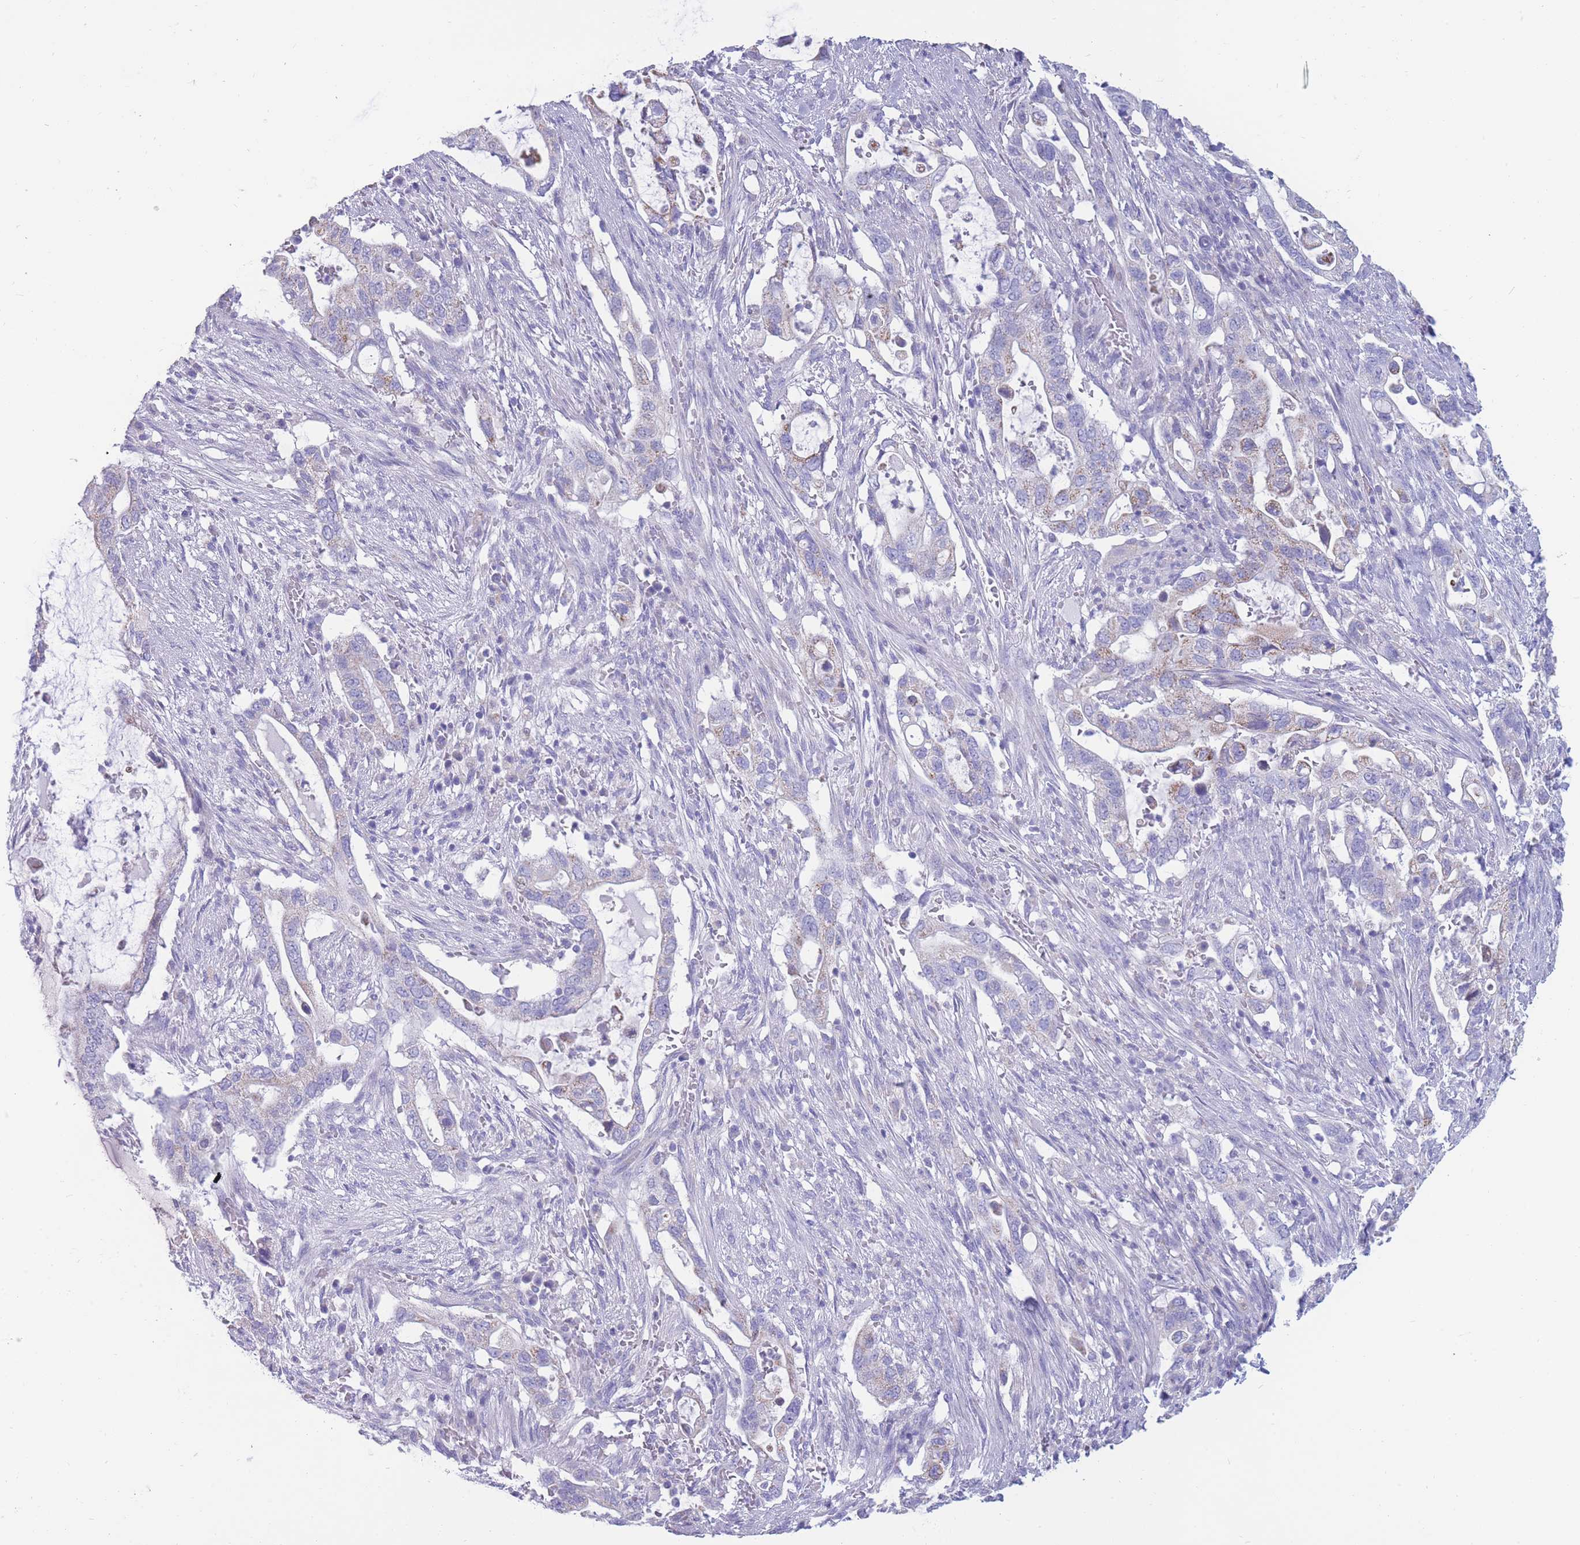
{"staining": {"intensity": "negative", "quantity": "none", "location": "none"}, "tissue": "pancreatic cancer", "cell_type": "Tumor cells", "image_type": "cancer", "snomed": [{"axis": "morphology", "description": "Adenocarcinoma, NOS"}, {"axis": "topography", "description": "Pancreas"}], "caption": "IHC of human adenocarcinoma (pancreatic) demonstrates no expression in tumor cells.", "gene": "INTS2", "patient": {"sex": "female", "age": 72}}